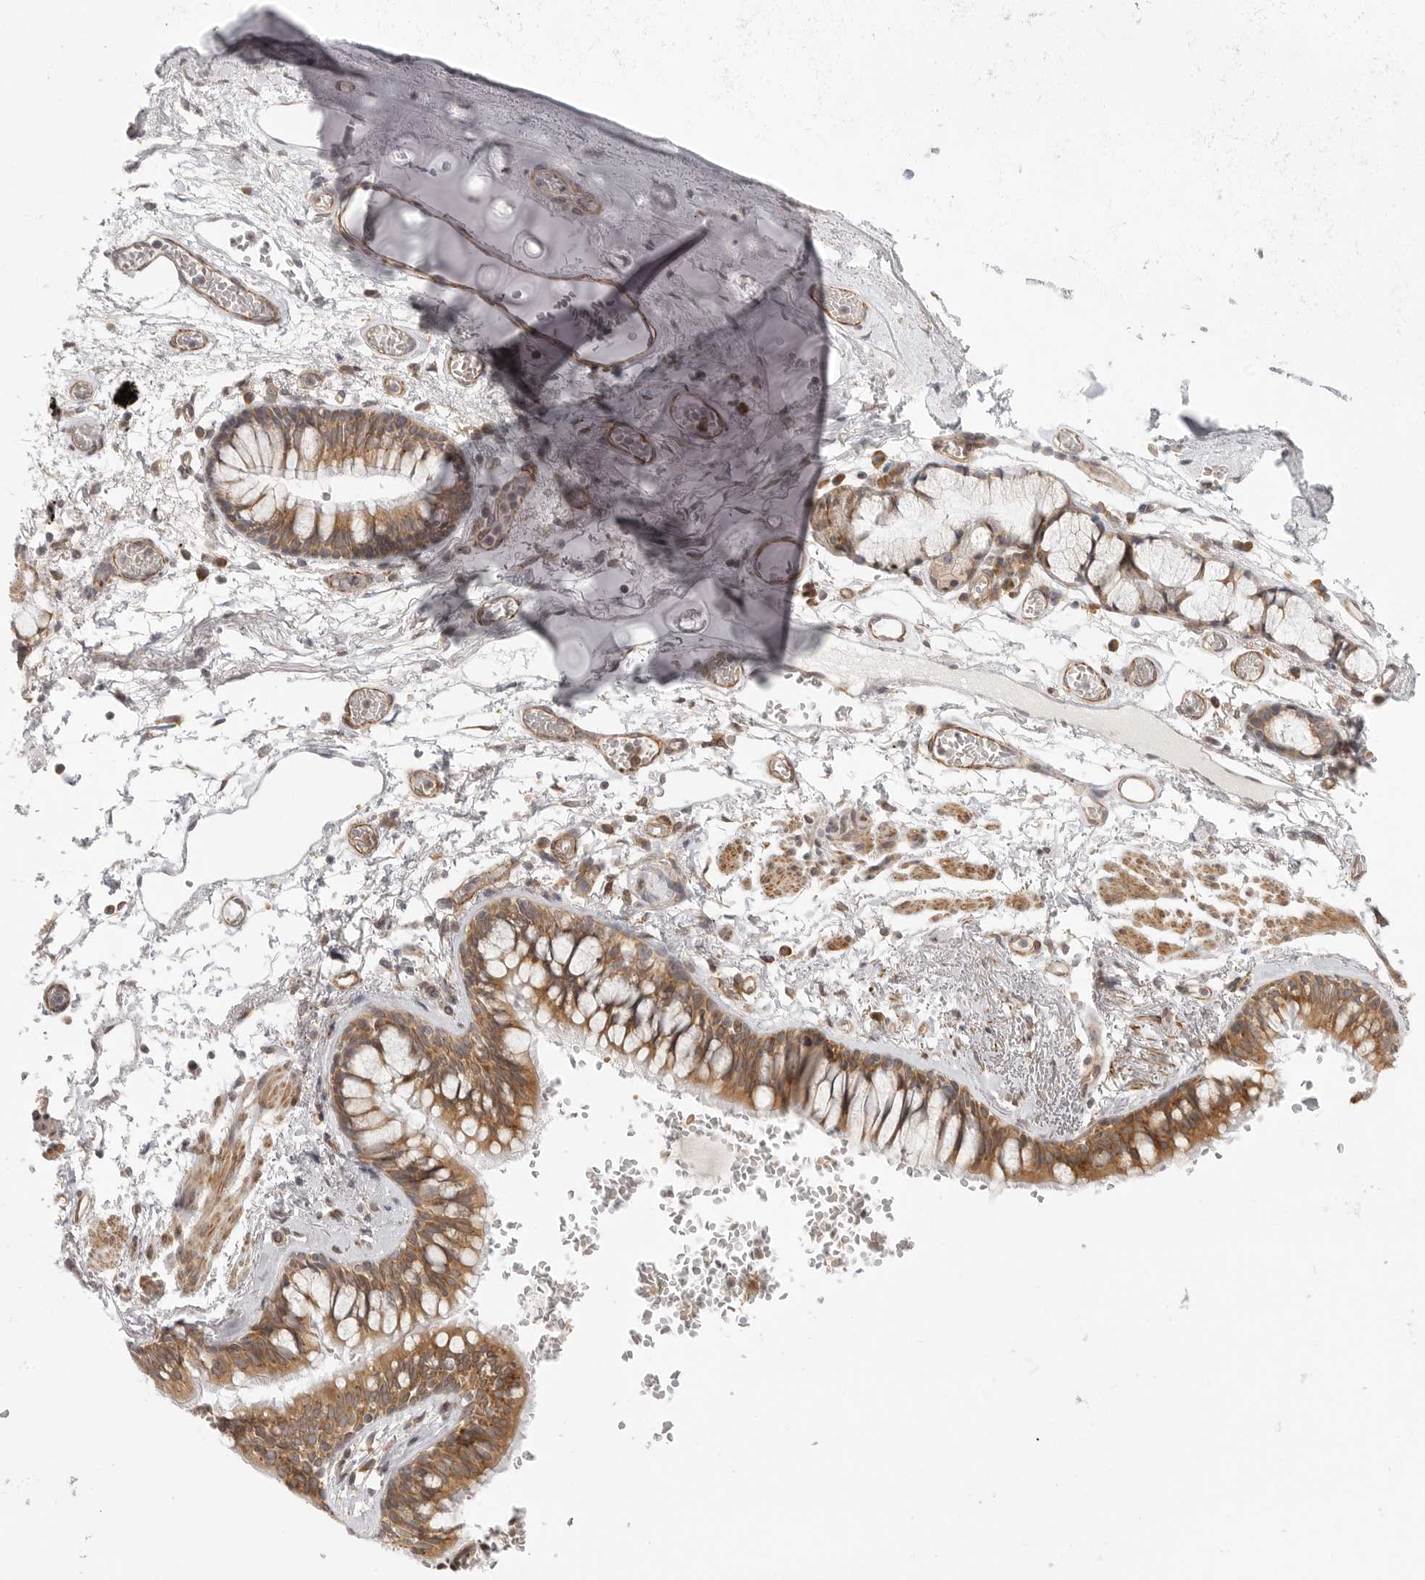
{"staining": {"intensity": "negative", "quantity": "none", "location": "none"}, "tissue": "adipose tissue", "cell_type": "Adipocytes", "image_type": "normal", "snomed": [{"axis": "morphology", "description": "Normal tissue, NOS"}, {"axis": "topography", "description": "Cartilage tissue"}, {"axis": "topography", "description": "Bronchus"}], "caption": "Histopathology image shows no protein positivity in adipocytes of unremarkable adipose tissue.", "gene": "CERS2", "patient": {"sex": "female", "age": 73}}